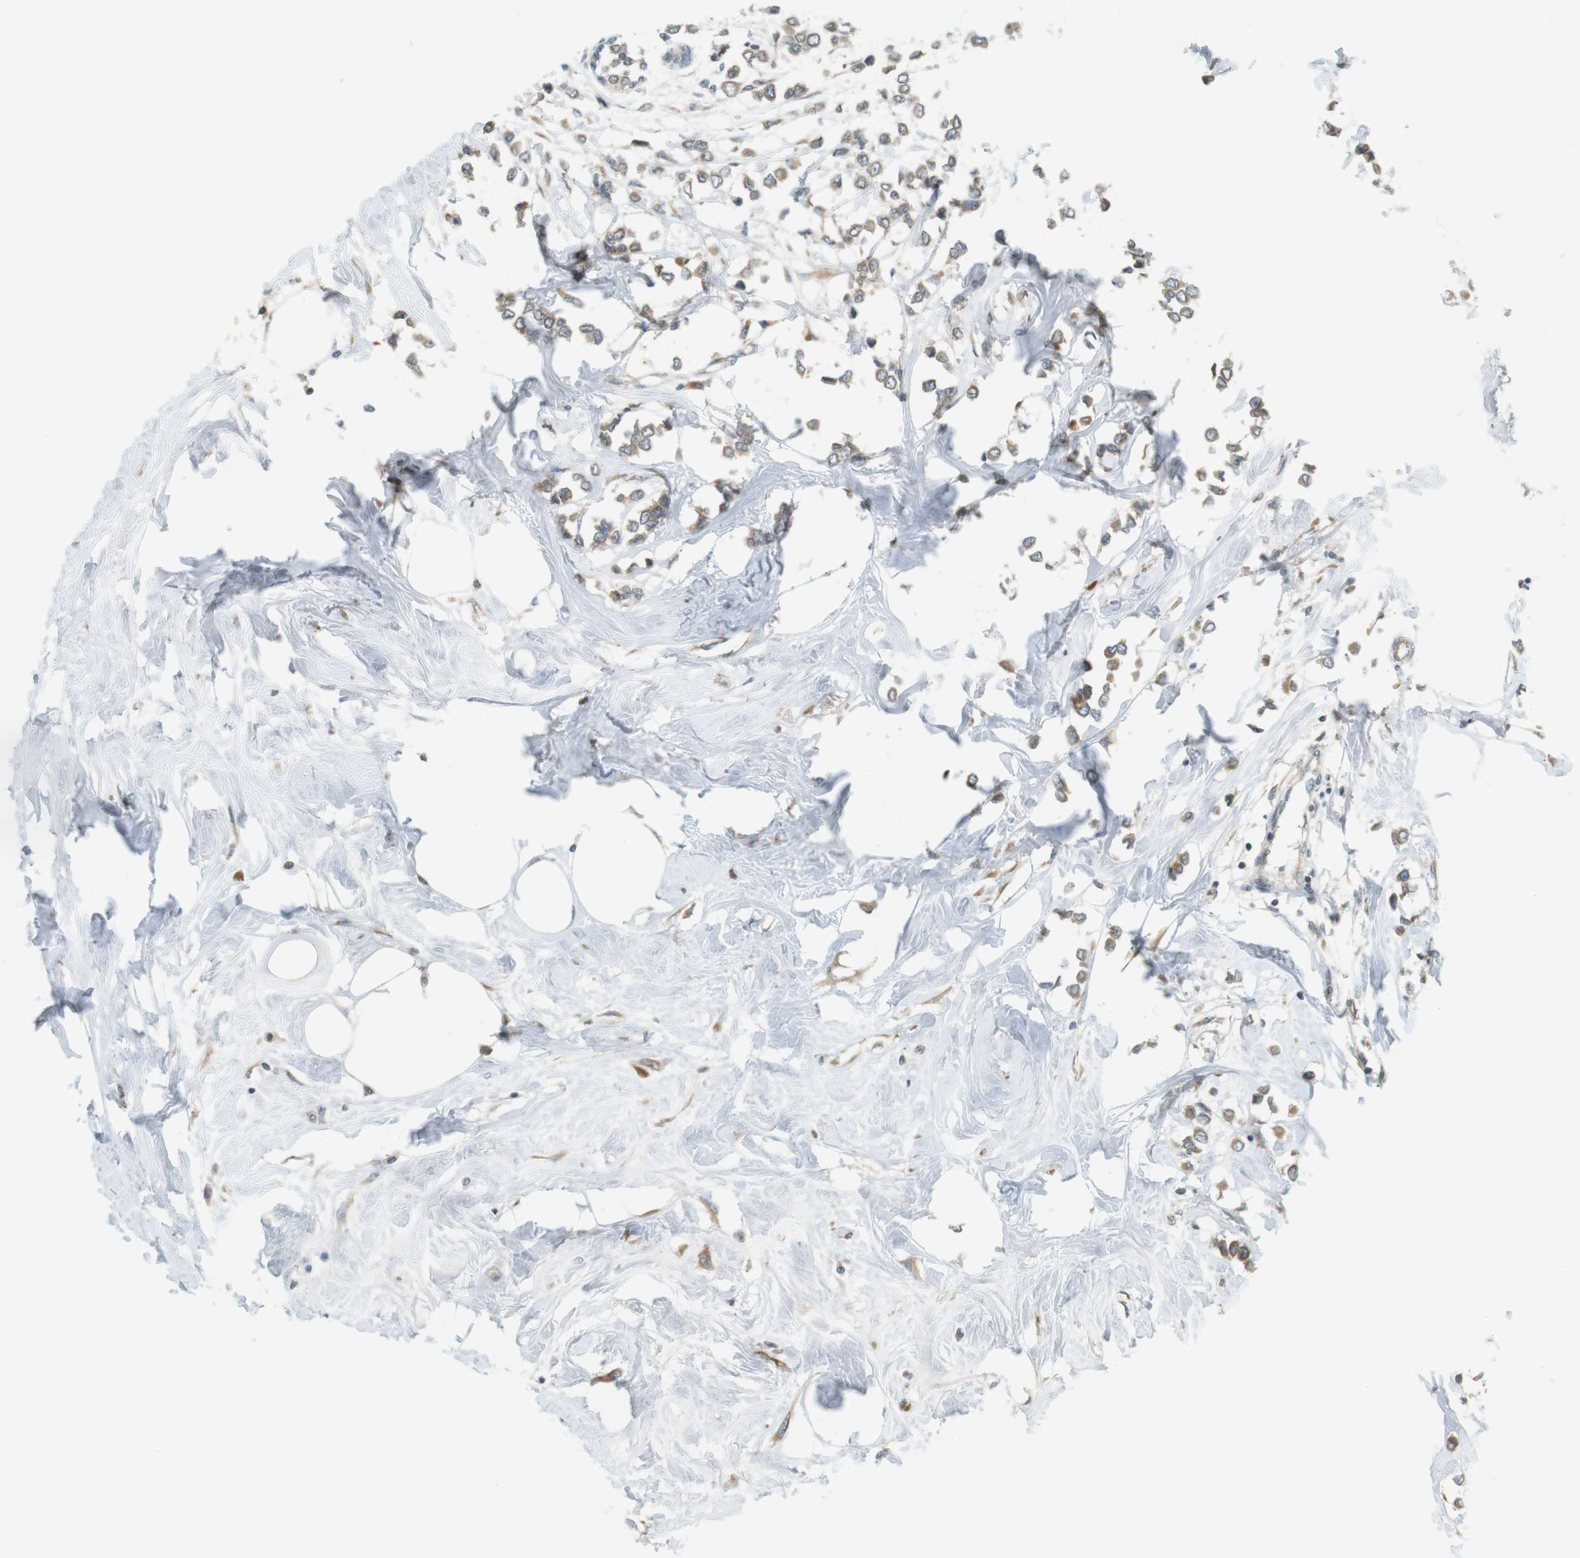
{"staining": {"intensity": "moderate", "quantity": ">75%", "location": "cytoplasmic/membranous"}, "tissue": "breast cancer", "cell_type": "Tumor cells", "image_type": "cancer", "snomed": [{"axis": "morphology", "description": "Lobular carcinoma"}, {"axis": "topography", "description": "Breast"}], "caption": "Tumor cells display moderate cytoplasmic/membranous expression in about >75% of cells in breast cancer (lobular carcinoma).", "gene": "CLRN3", "patient": {"sex": "female", "age": 51}}